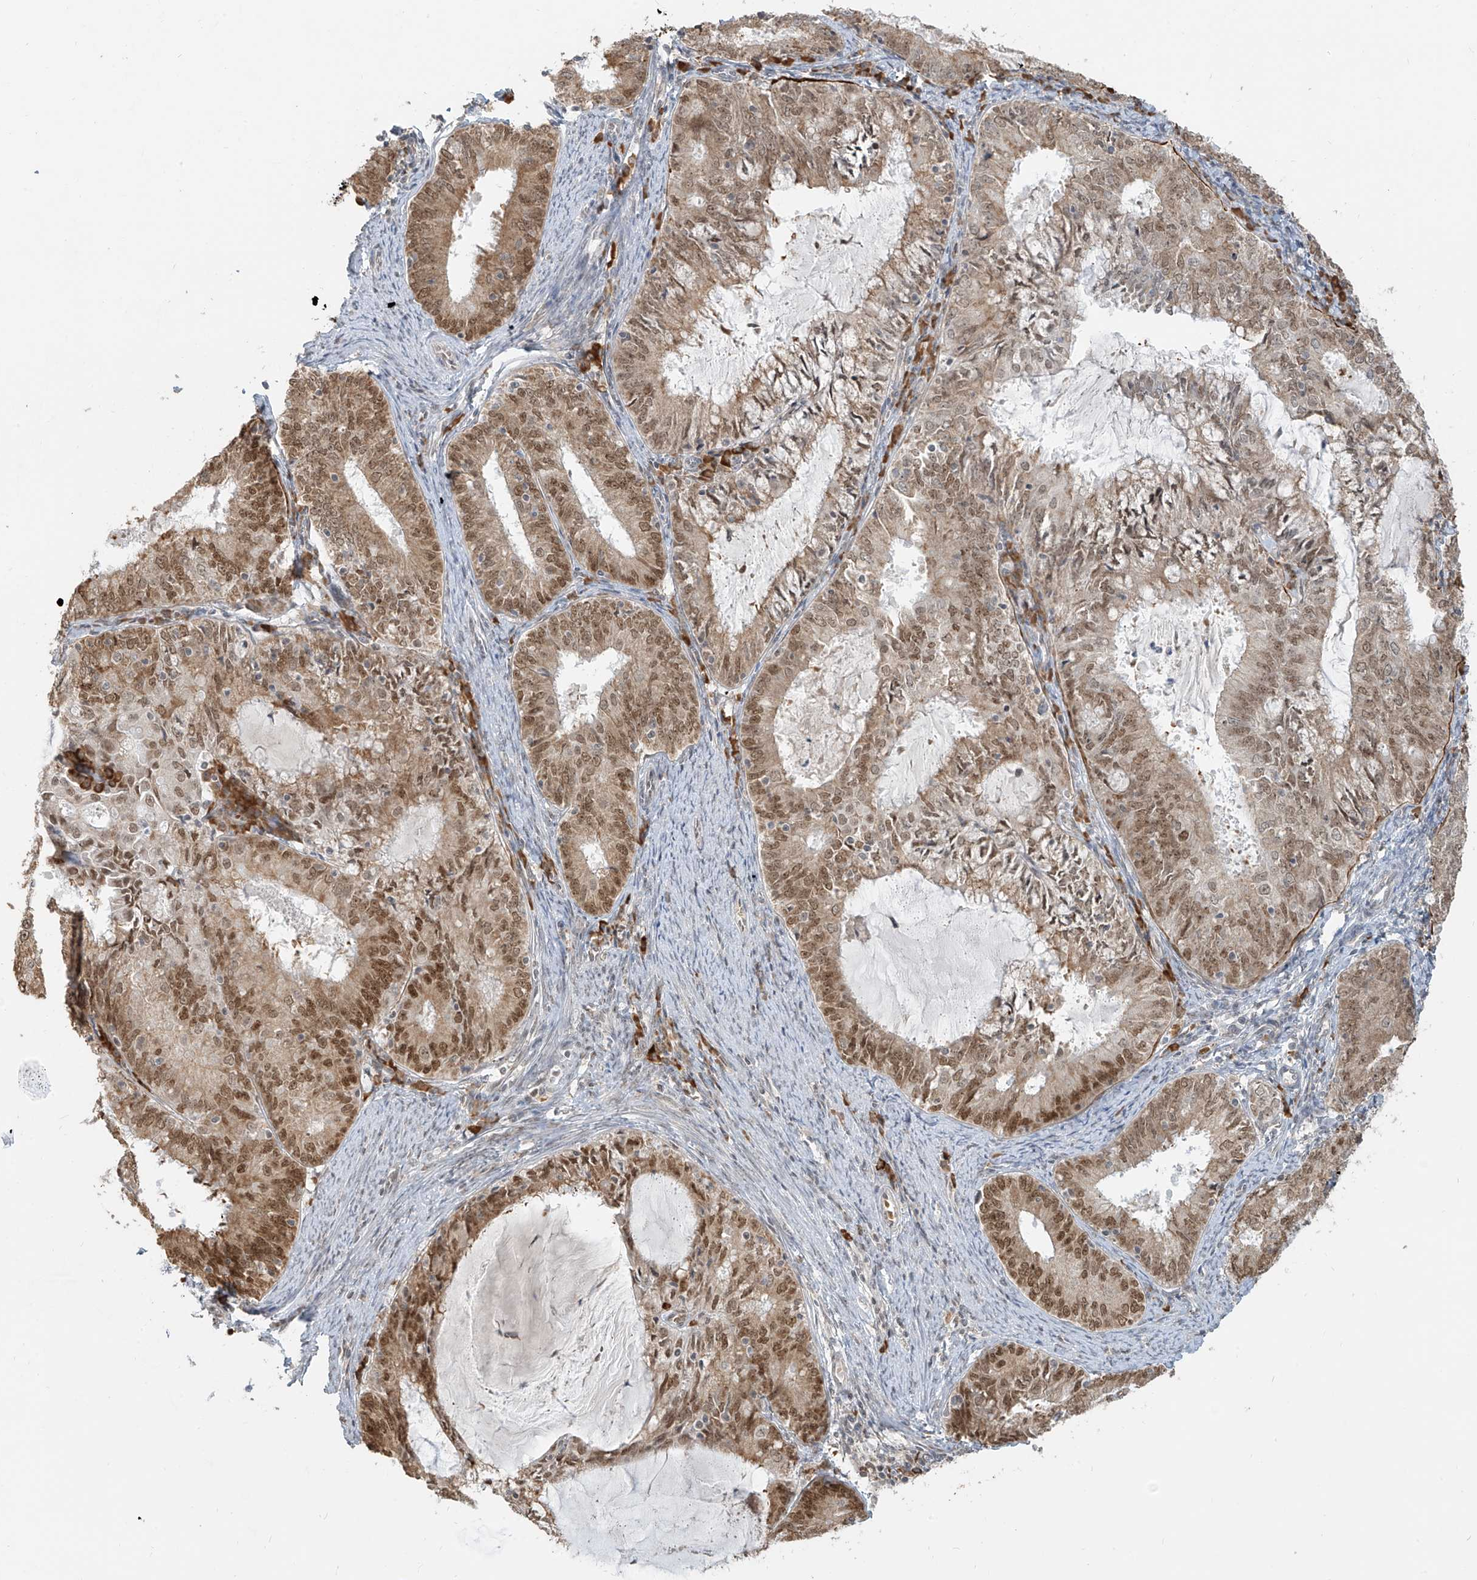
{"staining": {"intensity": "moderate", "quantity": ">75%", "location": "cytoplasmic/membranous,nuclear"}, "tissue": "endometrial cancer", "cell_type": "Tumor cells", "image_type": "cancer", "snomed": [{"axis": "morphology", "description": "Adenocarcinoma, NOS"}, {"axis": "topography", "description": "Endometrium"}], "caption": "A micrograph of human endometrial adenocarcinoma stained for a protein reveals moderate cytoplasmic/membranous and nuclear brown staining in tumor cells.", "gene": "ZMYM2", "patient": {"sex": "female", "age": 57}}